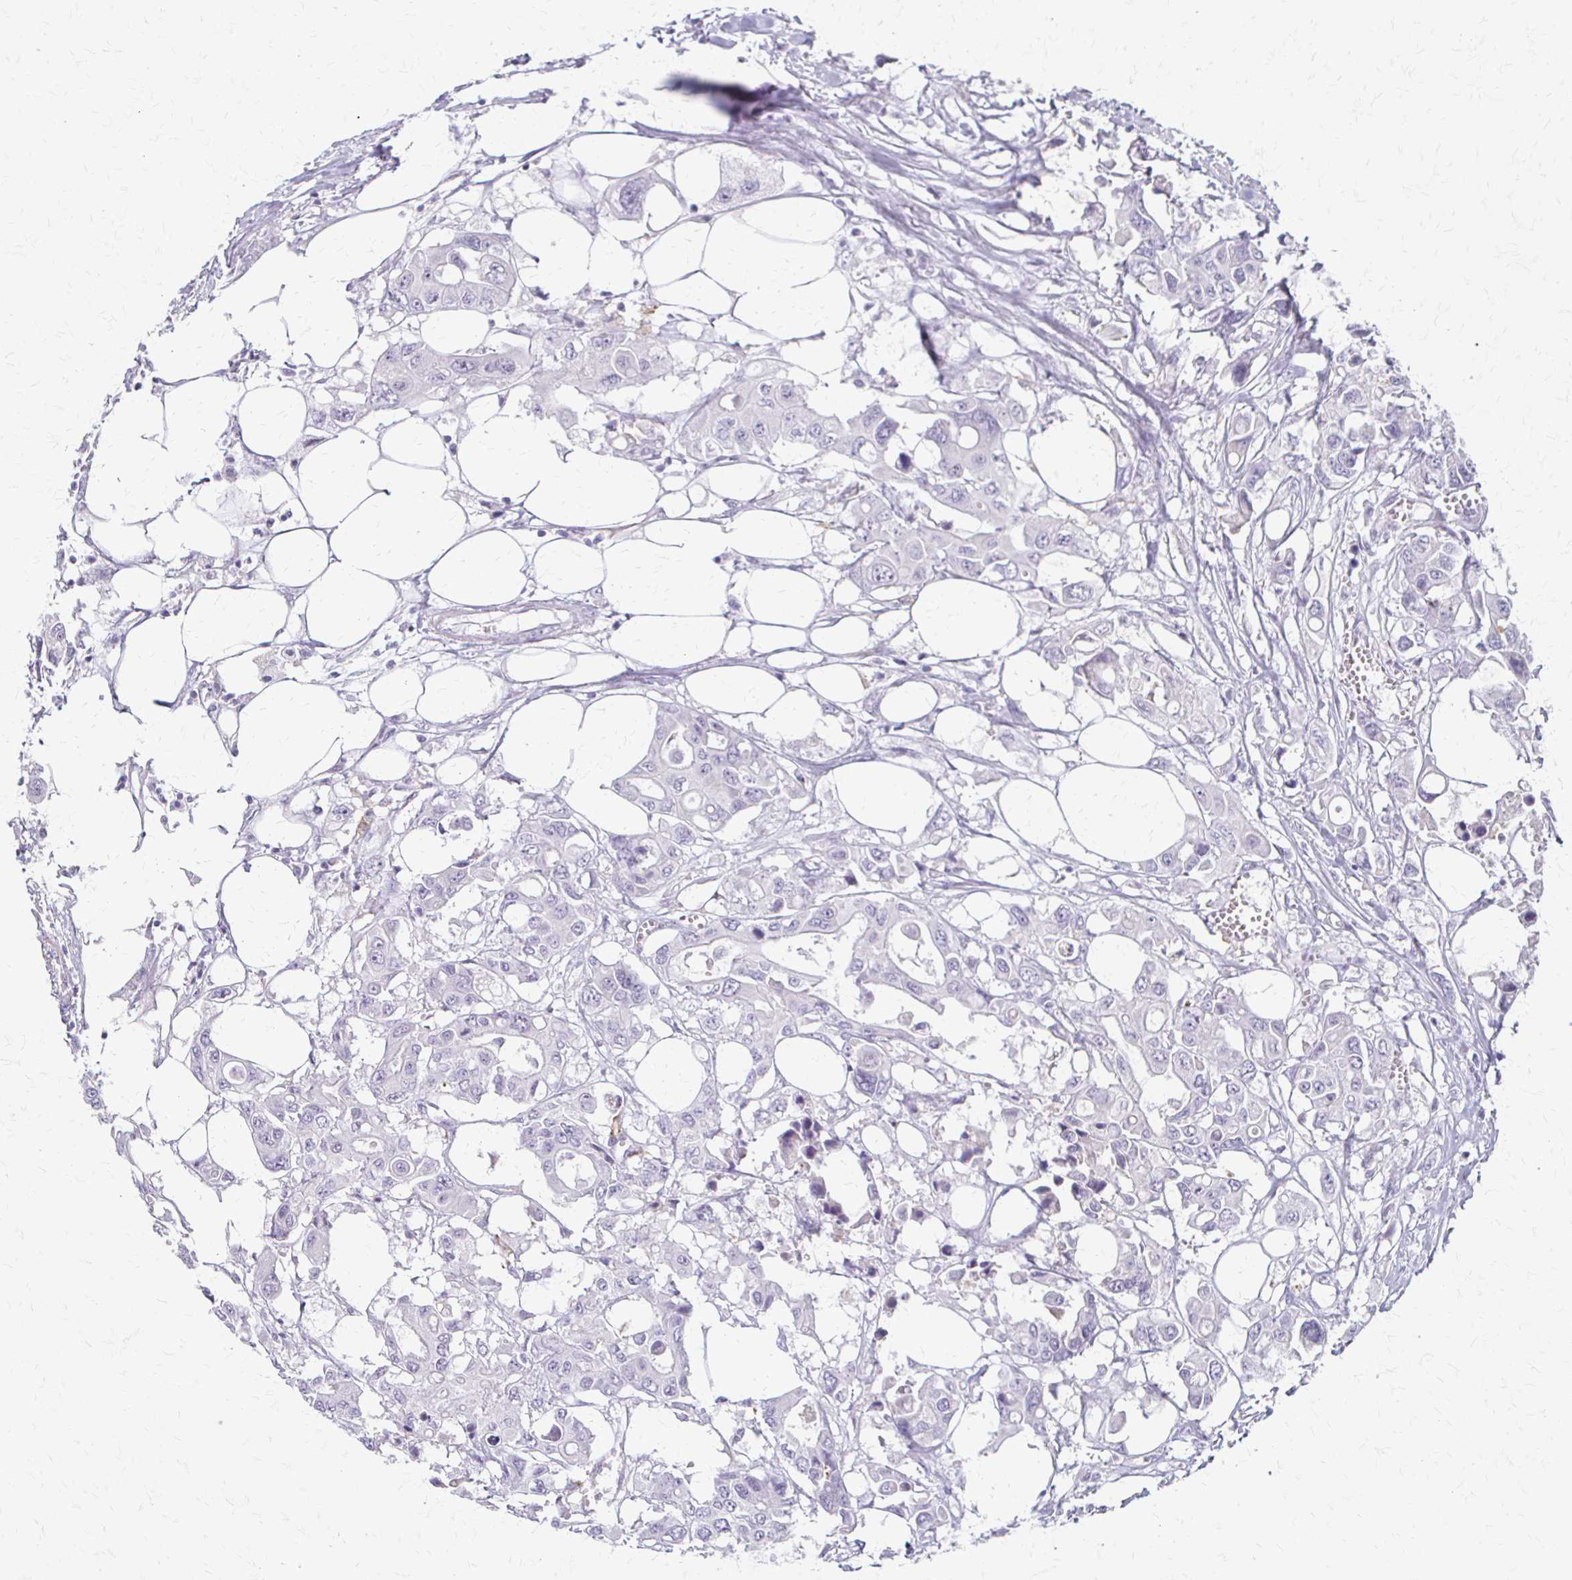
{"staining": {"intensity": "negative", "quantity": "none", "location": "none"}, "tissue": "colorectal cancer", "cell_type": "Tumor cells", "image_type": "cancer", "snomed": [{"axis": "morphology", "description": "Adenocarcinoma, NOS"}, {"axis": "topography", "description": "Colon"}], "caption": "Protein analysis of colorectal cancer exhibits no significant staining in tumor cells. Nuclei are stained in blue.", "gene": "ACP5", "patient": {"sex": "male", "age": 77}}